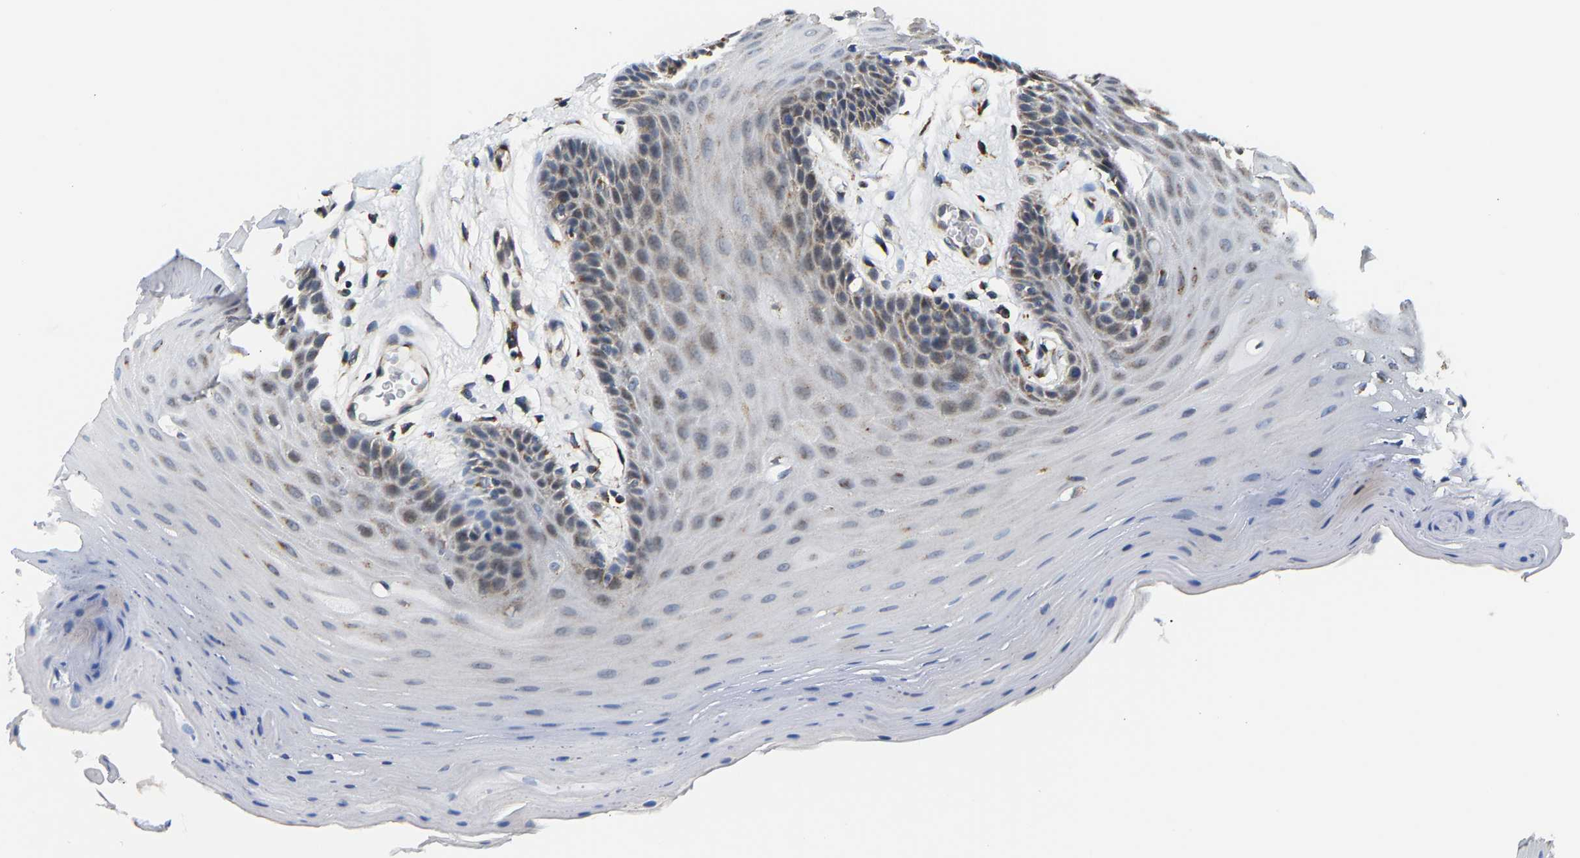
{"staining": {"intensity": "weak", "quantity": "25%-75%", "location": "cytoplasmic/membranous"}, "tissue": "oral mucosa", "cell_type": "Squamous epithelial cells", "image_type": "normal", "snomed": [{"axis": "morphology", "description": "Normal tissue, NOS"}, {"axis": "morphology", "description": "Squamous cell carcinoma, NOS"}, {"axis": "topography", "description": "Oral tissue"}, {"axis": "topography", "description": "Head-Neck"}], "caption": "Human oral mucosa stained with a brown dye reveals weak cytoplasmic/membranous positive expression in approximately 25%-75% of squamous epithelial cells.", "gene": "GIMAP7", "patient": {"sex": "male", "age": 71}}